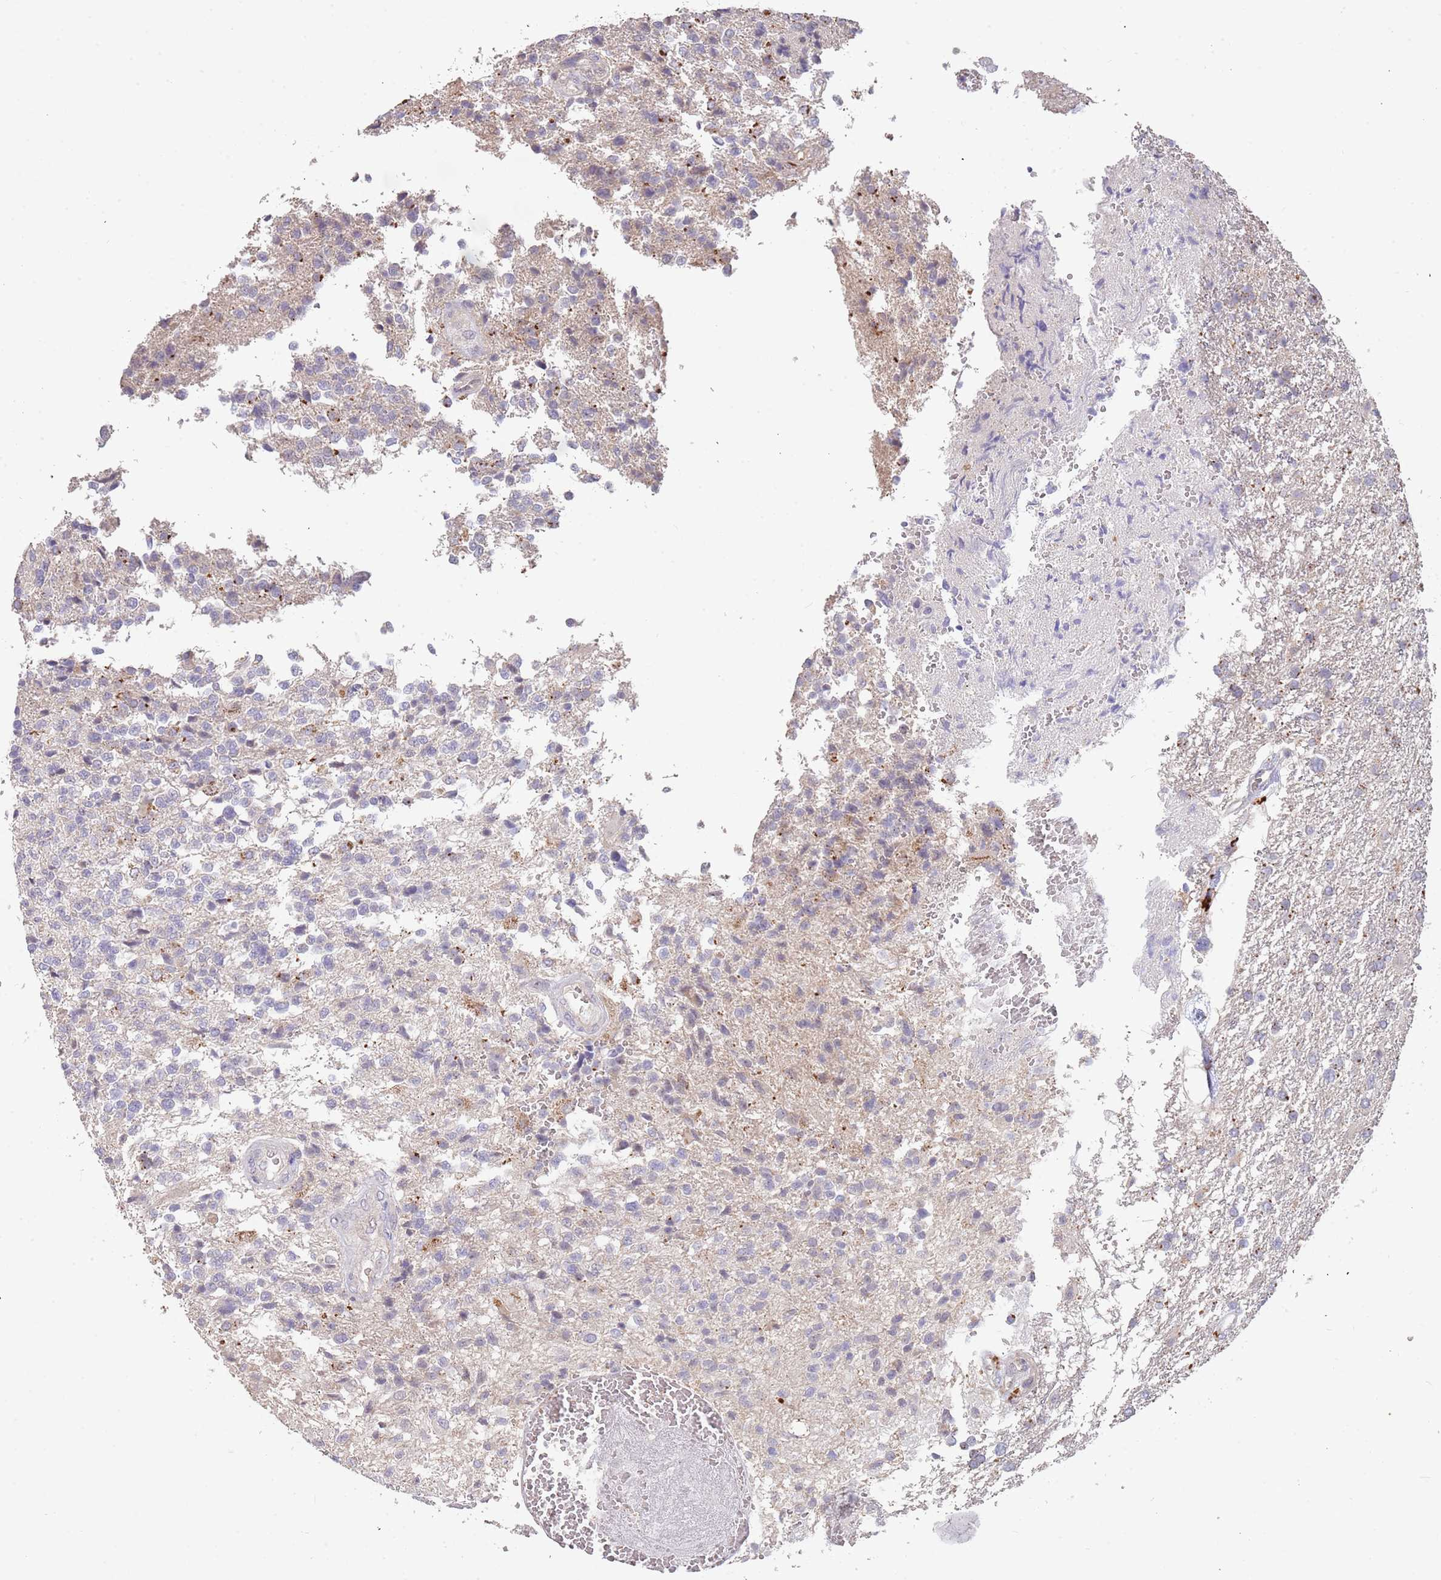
{"staining": {"intensity": "moderate", "quantity": "<25%", "location": "cytoplasmic/membranous"}, "tissue": "glioma", "cell_type": "Tumor cells", "image_type": "cancer", "snomed": [{"axis": "morphology", "description": "Glioma, malignant, High grade"}, {"axis": "topography", "description": "Brain"}], "caption": "A brown stain shows moderate cytoplasmic/membranous expression of a protein in human malignant high-grade glioma tumor cells.", "gene": "TMEM64", "patient": {"sex": "male", "age": 56}}